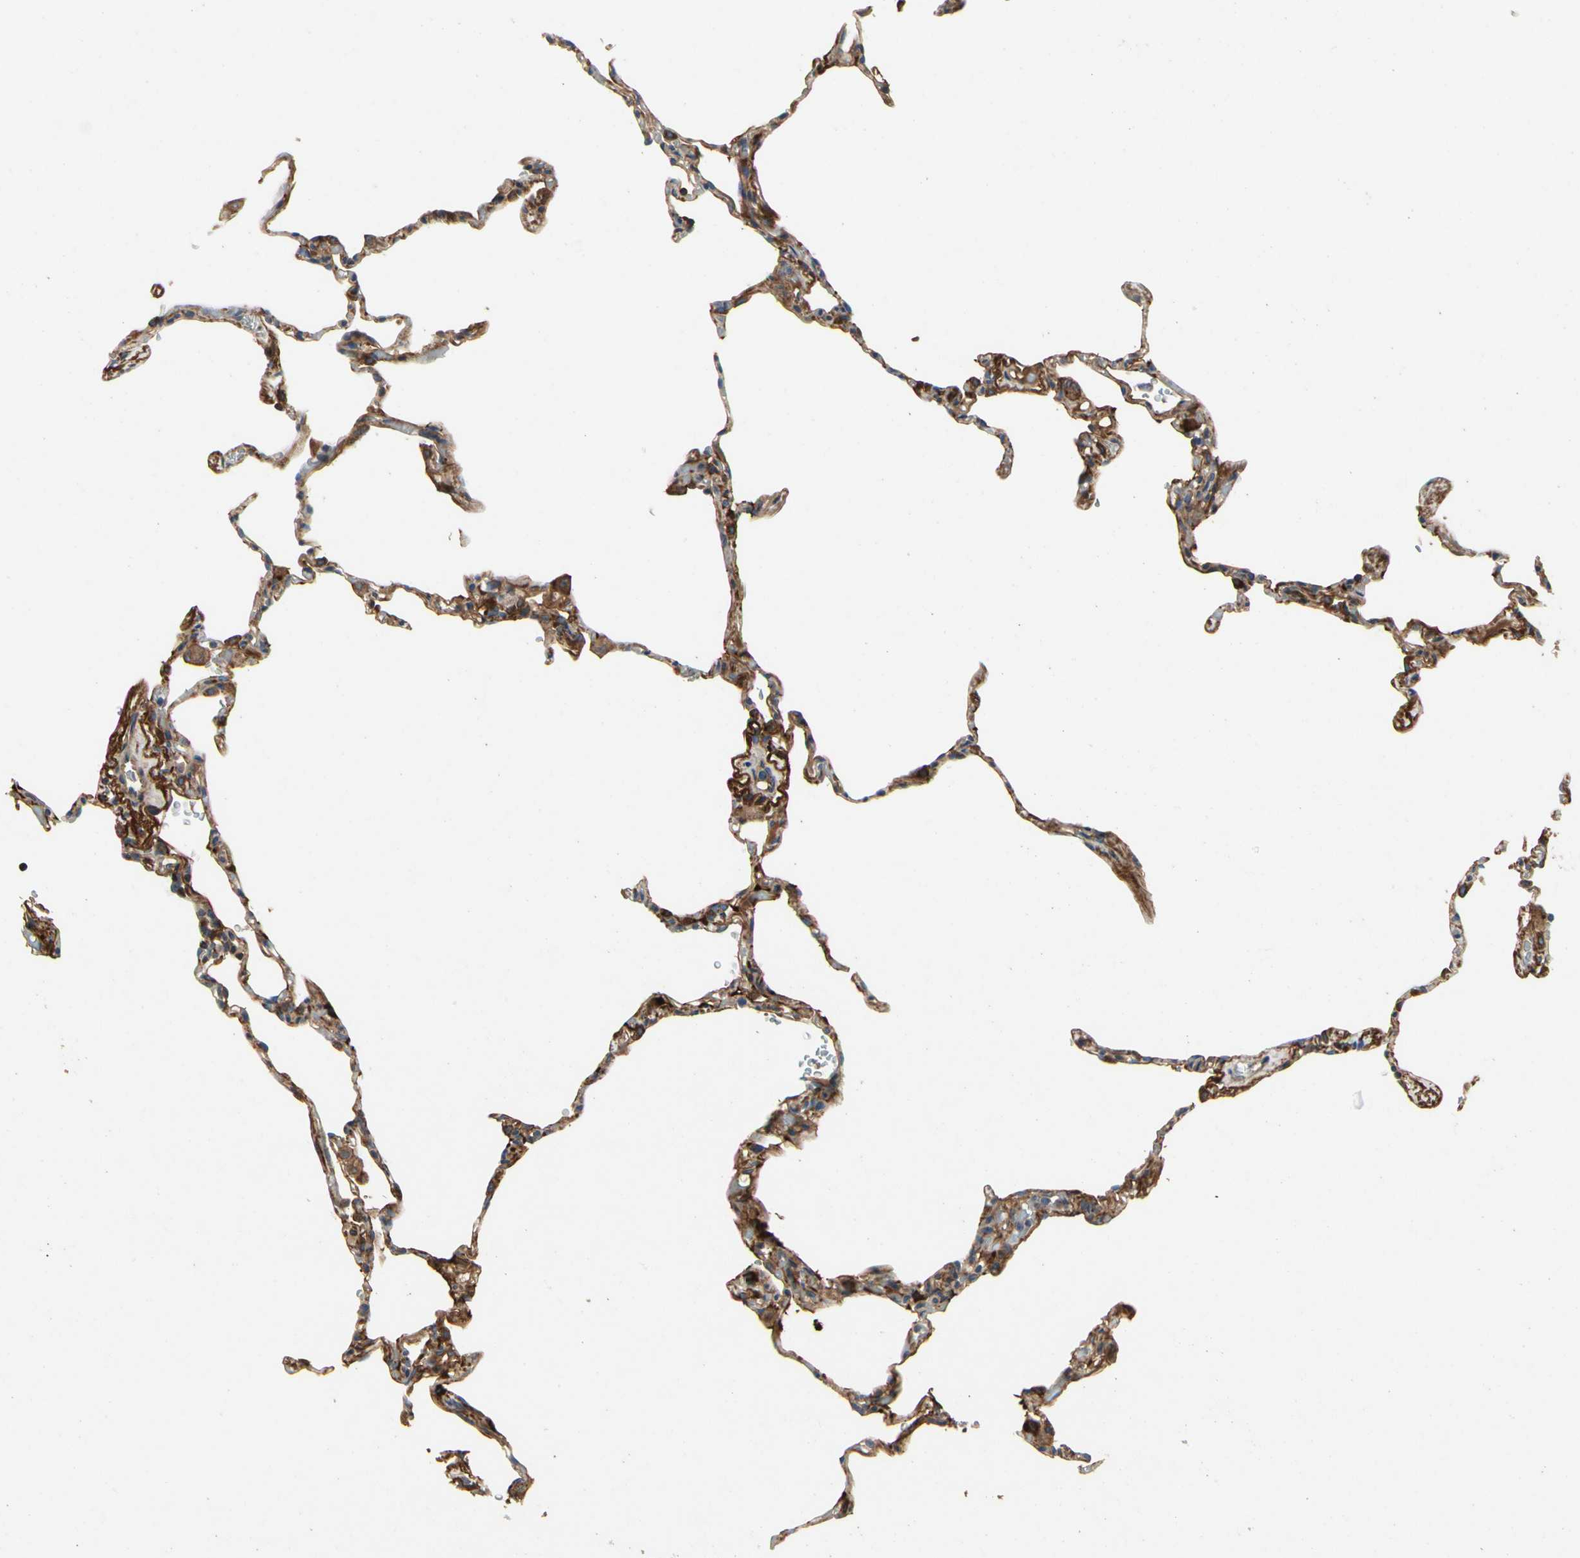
{"staining": {"intensity": "moderate", "quantity": "25%-75%", "location": "cytoplasmic/membranous"}, "tissue": "lung", "cell_type": "Alveolar cells", "image_type": "normal", "snomed": [{"axis": "morphology", "description": "Normal tissue, NOS"}, {"axis": "topography", "description": "Lung"}], "caption": "Protein staining of unremarkable lung shows moderate cytoplasmic/membranous staining in about 25%-75% of alveolar cells. The staining was performed using DAB to visualize the protein expression in brown, while the nuclei were stained in blue with hematoxylin (Magnification: 20x).", "gene": "CRTAC1", "patient": {"sex": "male", "age": 59}}